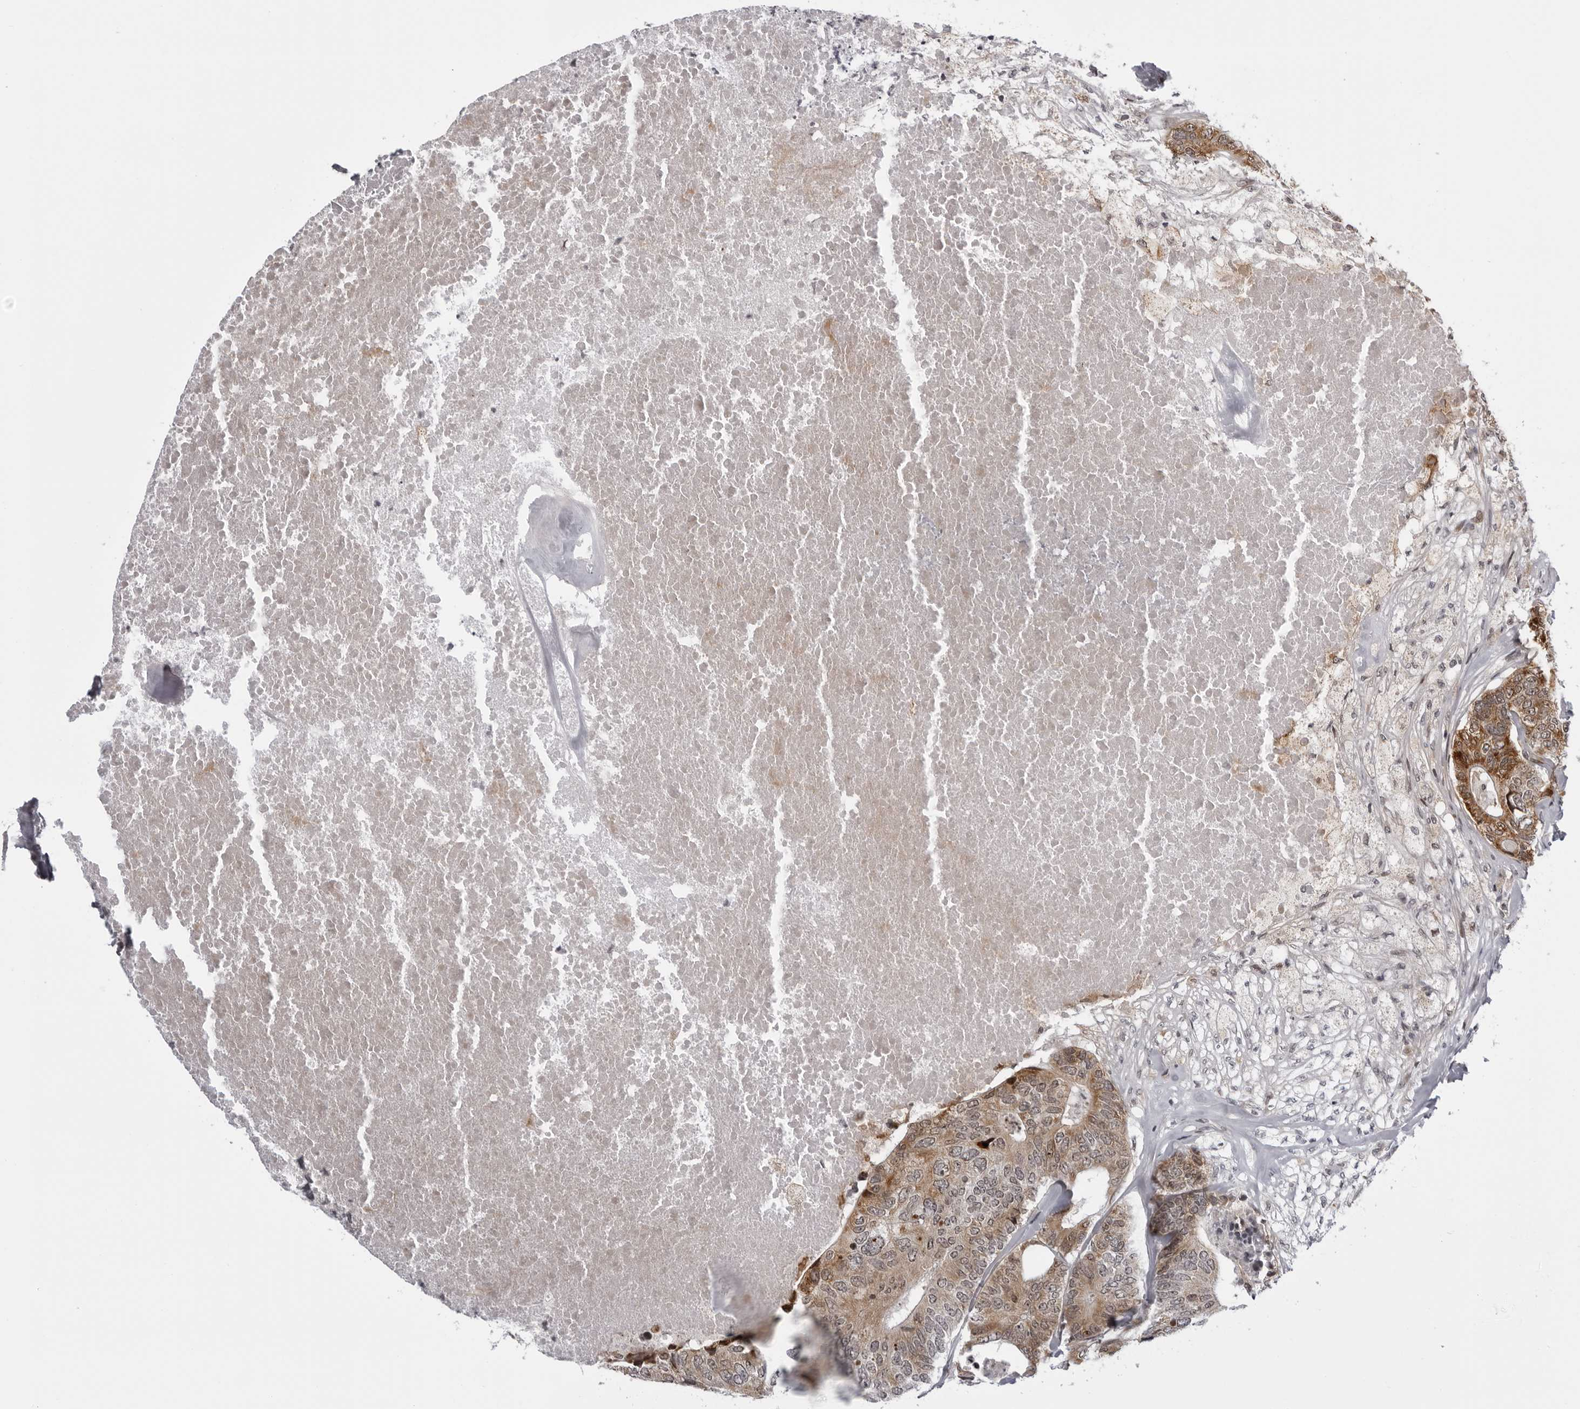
{"staining": {"intensity": "moderate", "quantity": ">75%", "location": "cytoplasmic/membranous"}, "tissue": "colorectal cancer", "cell_type": "Tumor cells", "image_type": "cancer", "snomed": [{"axis": "morphology", "description": "Adenocarcinoma, NOS"}, {"axis": "topography", "description": "Colon"}], "caption": "Immunohistochemistry (IHC) micrograph of neoplastic tissue: human adenocarcinoma (colorectal) stained using IHC demonstrates medium levels of moderate protein expression localized specifically in the cytoplasmic/membranous of tumor cells, appearing as a cytoplasmic/membranous brown color.", "gene": "GCSAML", "patient": {"sex": "female", "age": 67}}